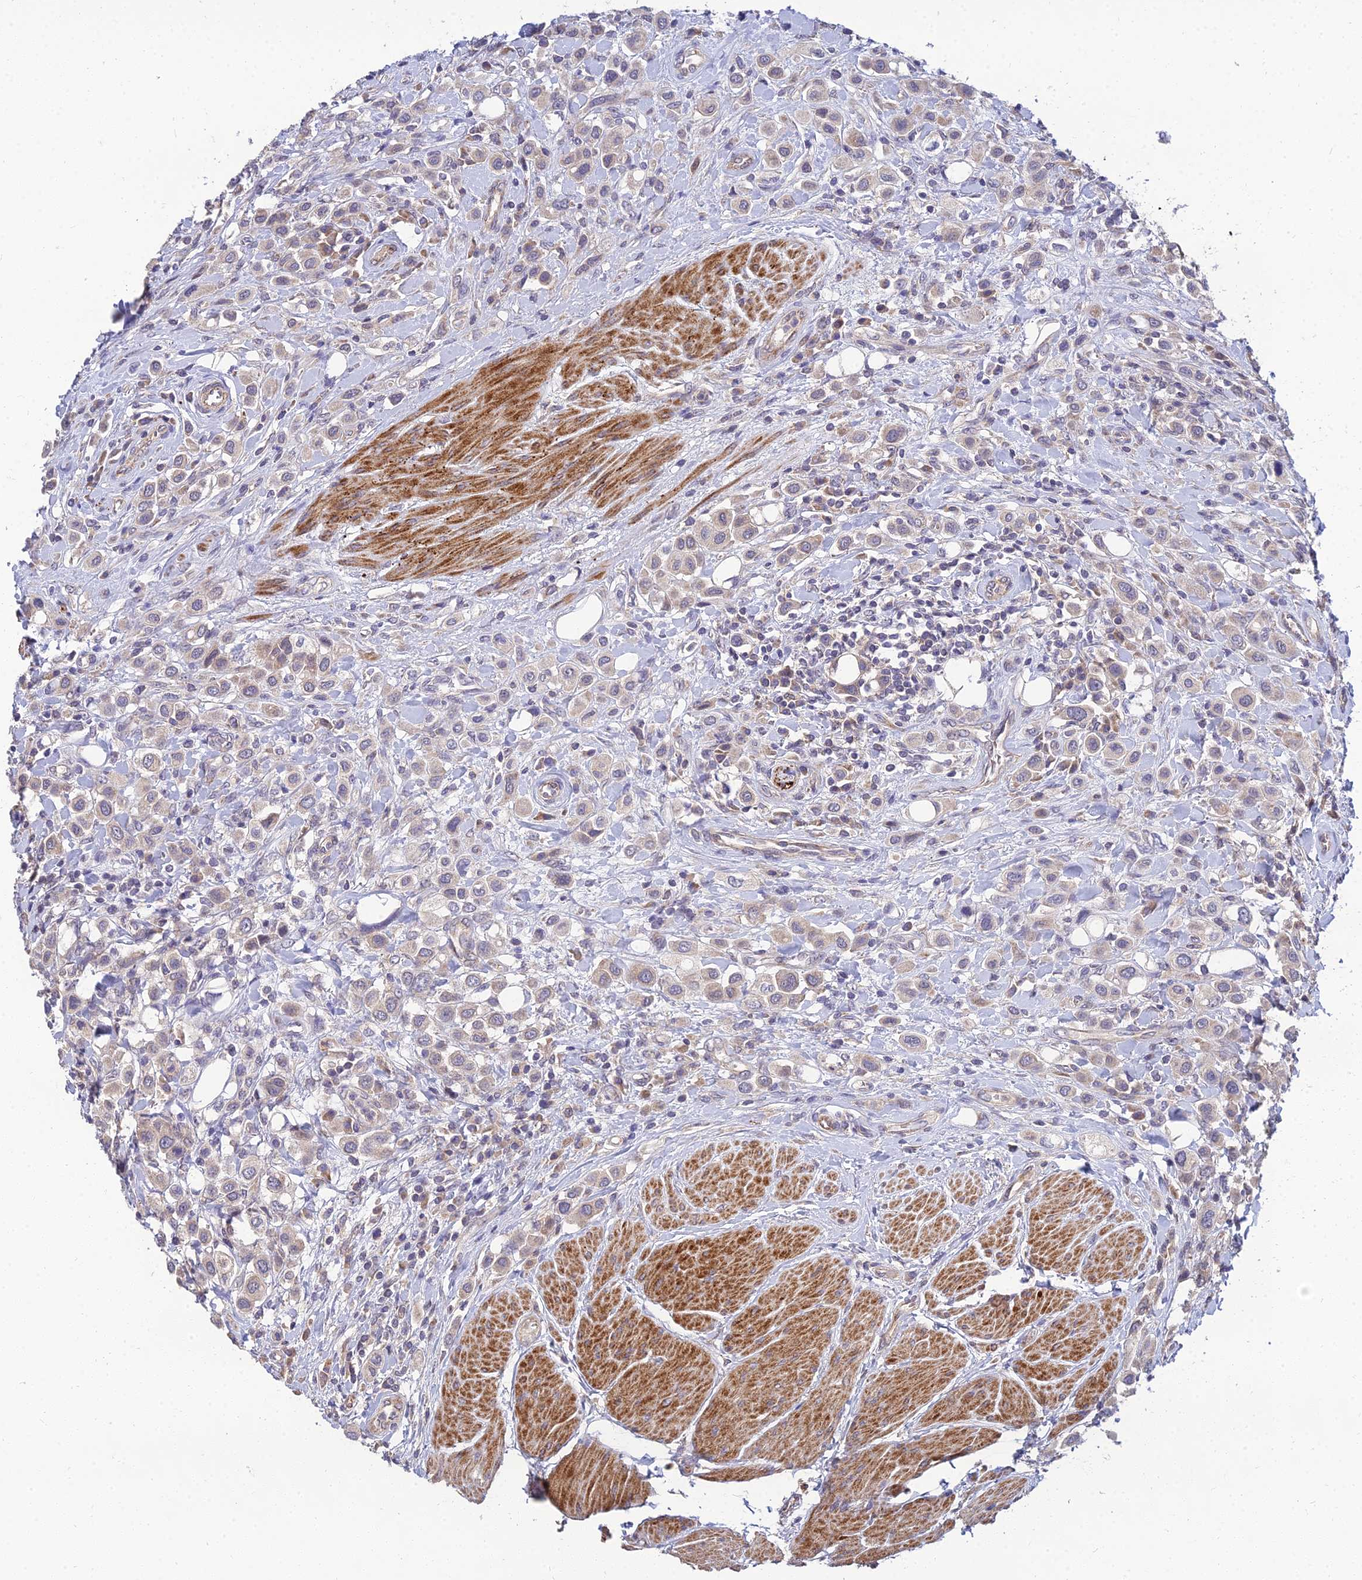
{"staining": {"intensity": "weak", "quantity": "25%-75%", "location": "cytoplasmic/membranous"}, "tissue": "urothelial cancer", "cell_type": "Tumor cells", "image_type": "cancer", "snomed": [{"axis": "morphology", "description": "Urothelial carcinoma, High grade"}, {"axis": "topography", "description": "Urinary bladder"}], "caption": "A low amount of weak cytoplasmic/membranous positivity is appreciated in approximately 25%-75% of tumor cells in urothelial carcinoma (high-grade) tissue. The protein is shown in brown color, while the nuclei are stained blue.", "gene": "NPY", "patient": {"sex": "male", "age": 50}}